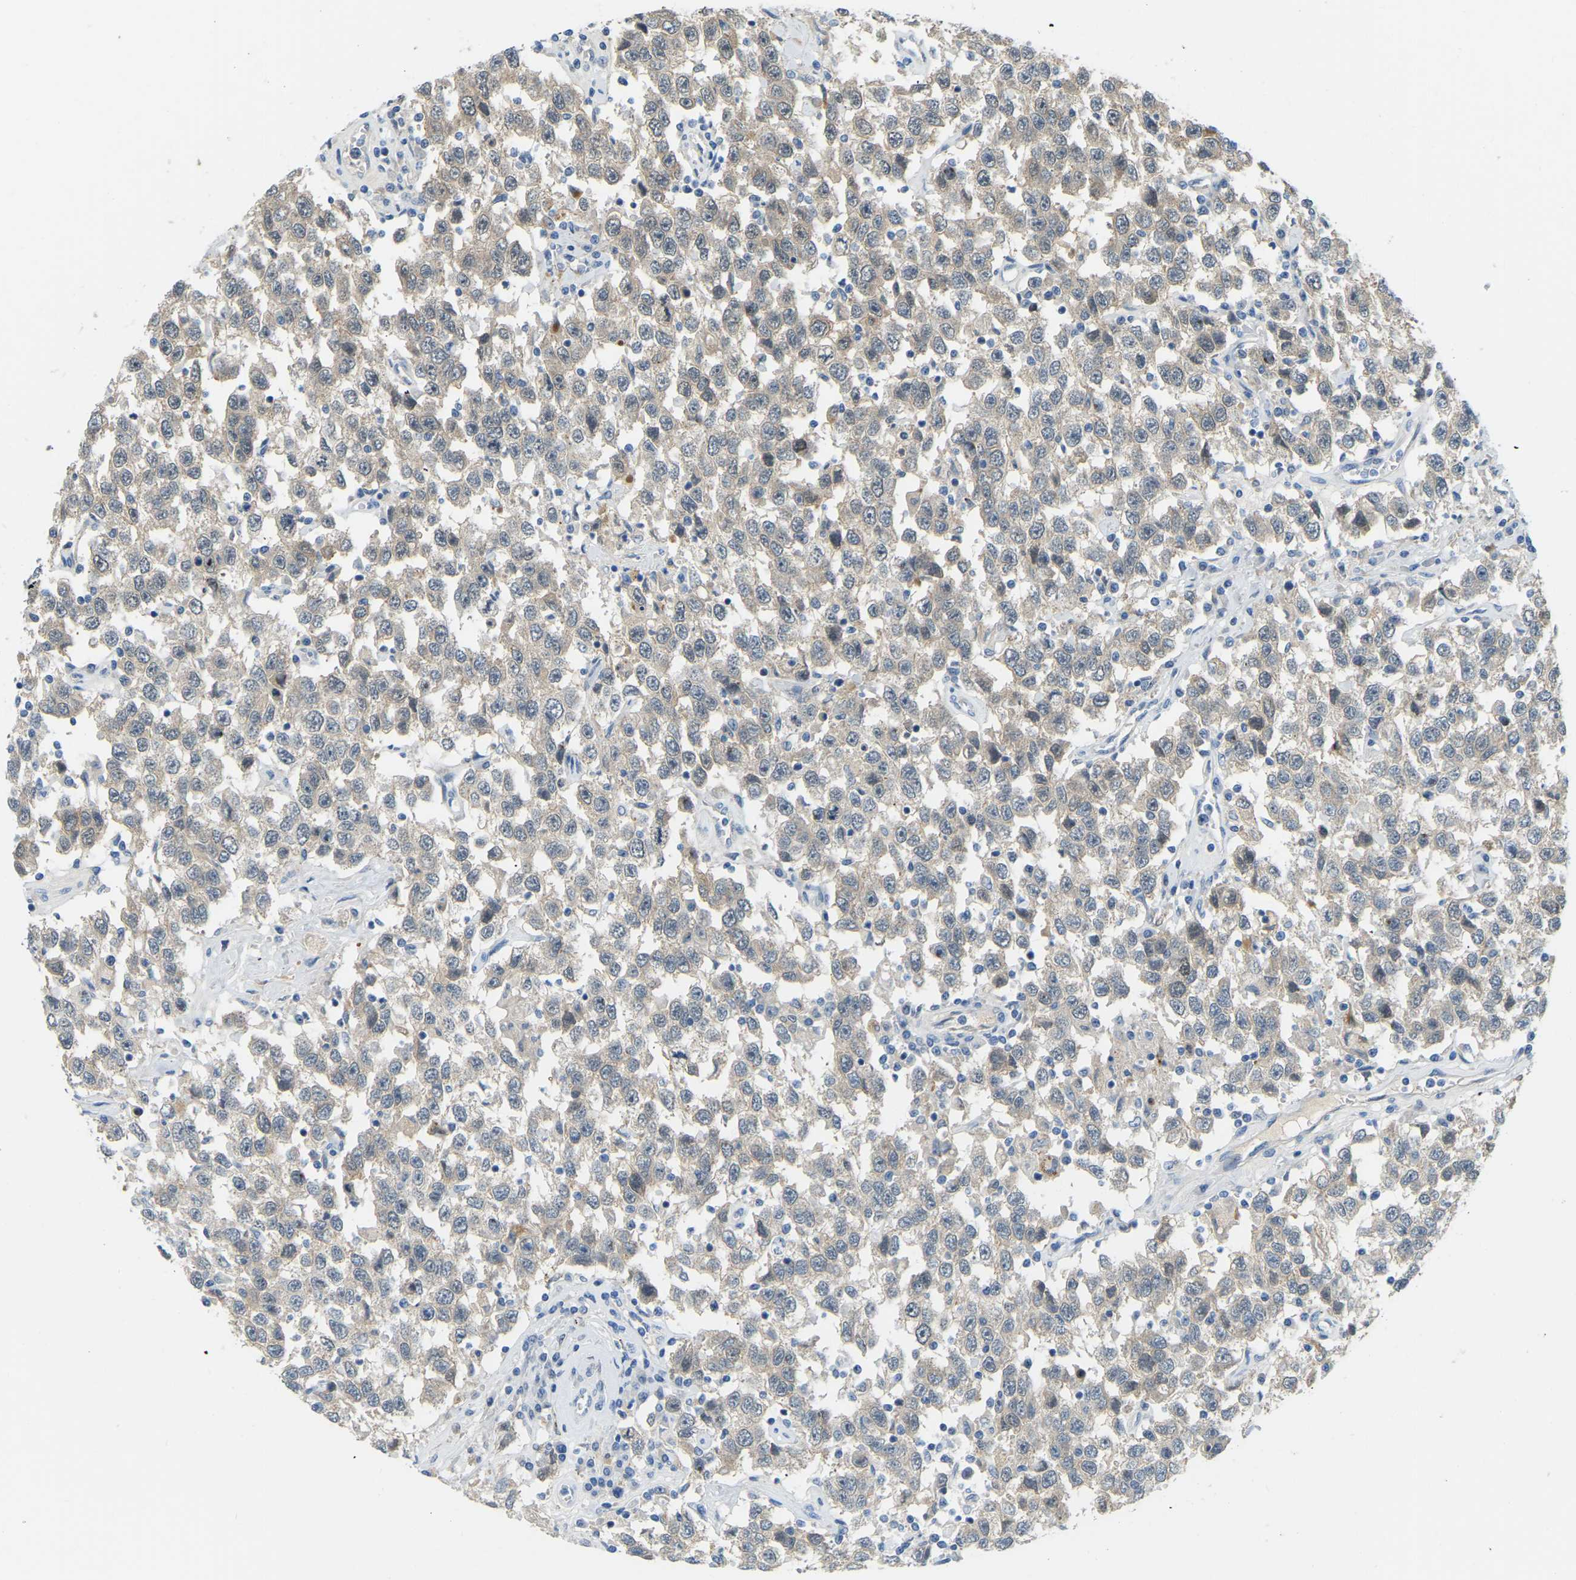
{"staining": {"intensity": "moderate", "quantity": "25%-75%", "location": "cytoplasmic/membranous"}, "tissue": "testis cancer", "cell_type": "Tumor cells", "image_type": "cancer", "snomed": [{"axis": "morphology", "description": "Seminoma, NOS"}, {"axis": "topography", "description": "Testis"}], "caption": "Testis cancer (seminoma) stained with a brown dye exhibits moderate cytoplasmic/membranous positive staining in about 25%-75% of tumor cells.", "gene": "NME8", "patient": {"sex": "male", "age": 41}}